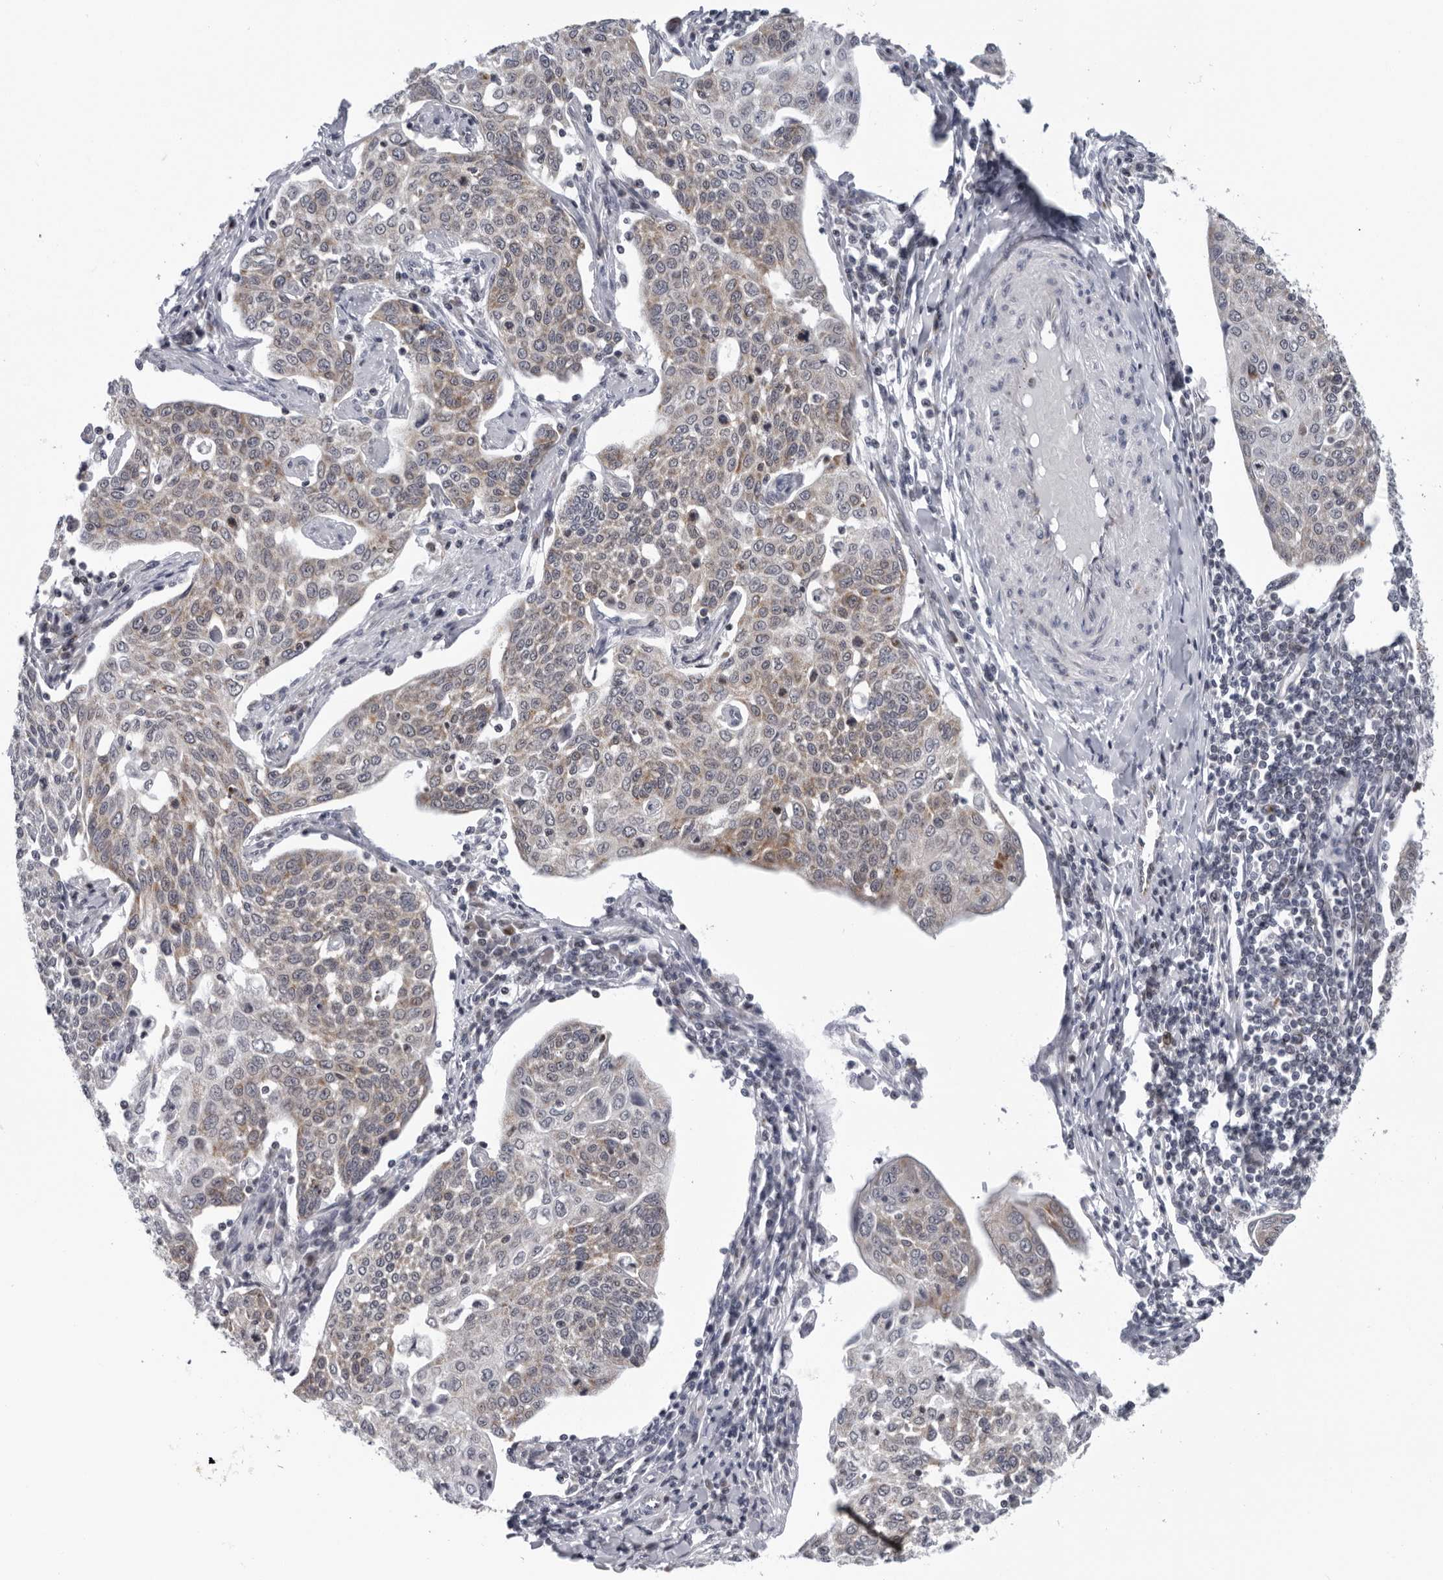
{"staining": {"intensity": "weak", "quantity": "25%-75%", "location": "cytoplasmic/membranous"}, "tissue": "cervical cancer", "cell_type": "Tumor cells", "image_type": "cancer", "snomed": [{"axis": "morphology", "description": "Squamous cell carcinoma, NOS"}, {"axis": "topography", "description": "Cervix"}], "caption": "IHC micrograph of cervical cancer (squamous cell carcinoma) stained for a protein (brown), which exhibits low levels of weak cytoplasmic/membranous staining in approximately 25%-75% of tumor cells.", "gene": "CPT2", "patient": {"sex": "female", "age": 34}}